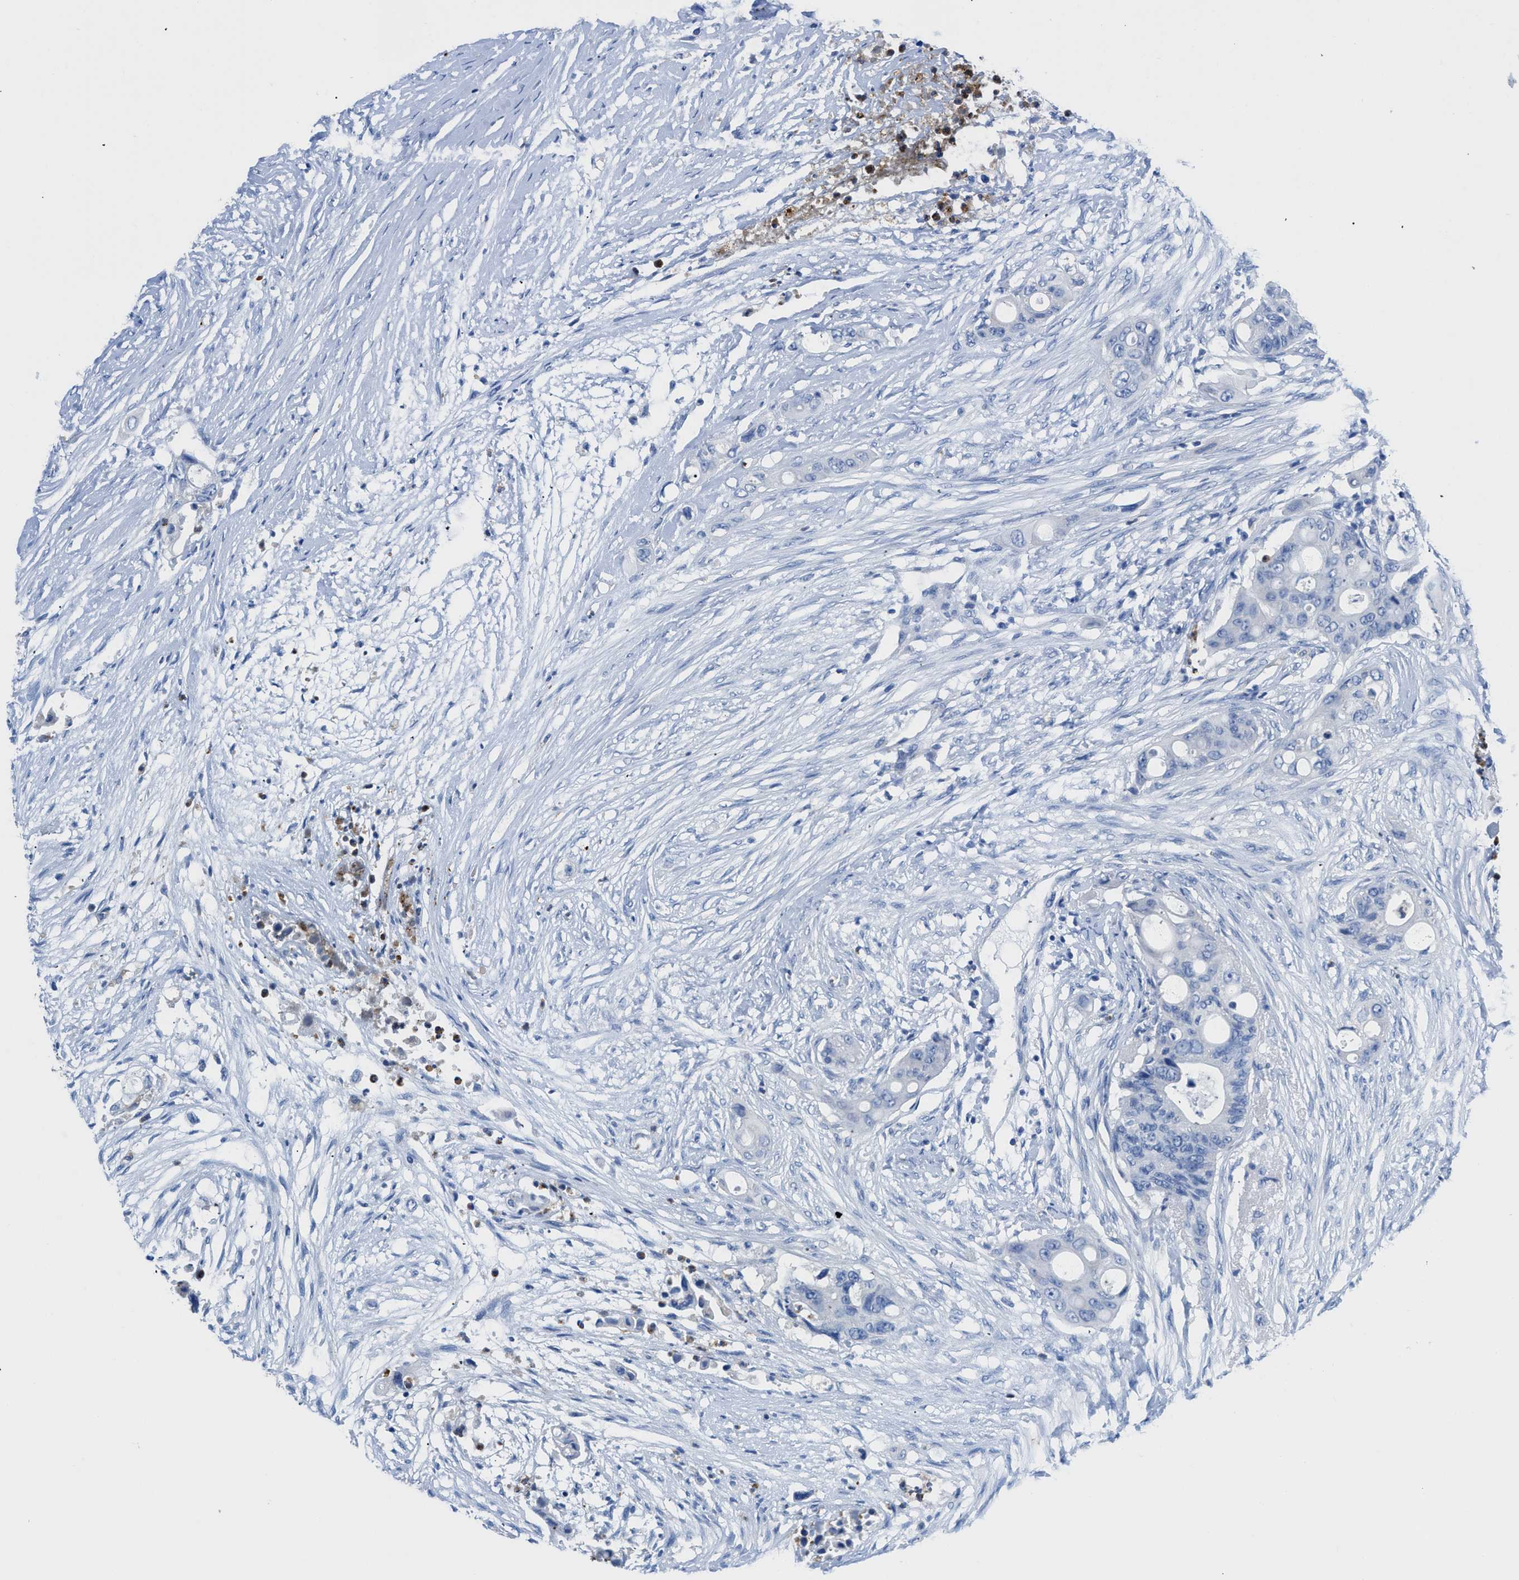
{"staining": {"intensity": "negative", "quantity": "none", "location": "none"}, "tissue": "colorectal cancer", "cell_type": "Tumor cells", "image_type": "cancer", "snomed": [{"axis": "morphology", "description": "Adenocarcinoma, NOS"}, {"axis": "topography", "description": "Colon"}], "caption": "DAB (3,3'-diaminobenzidine) immunohistochemical staining of colorectal adenocarcinoma shows no significant expression in tumor cells.", "gene": "NEB", "patient": {"sex": "female", "age": 57}}